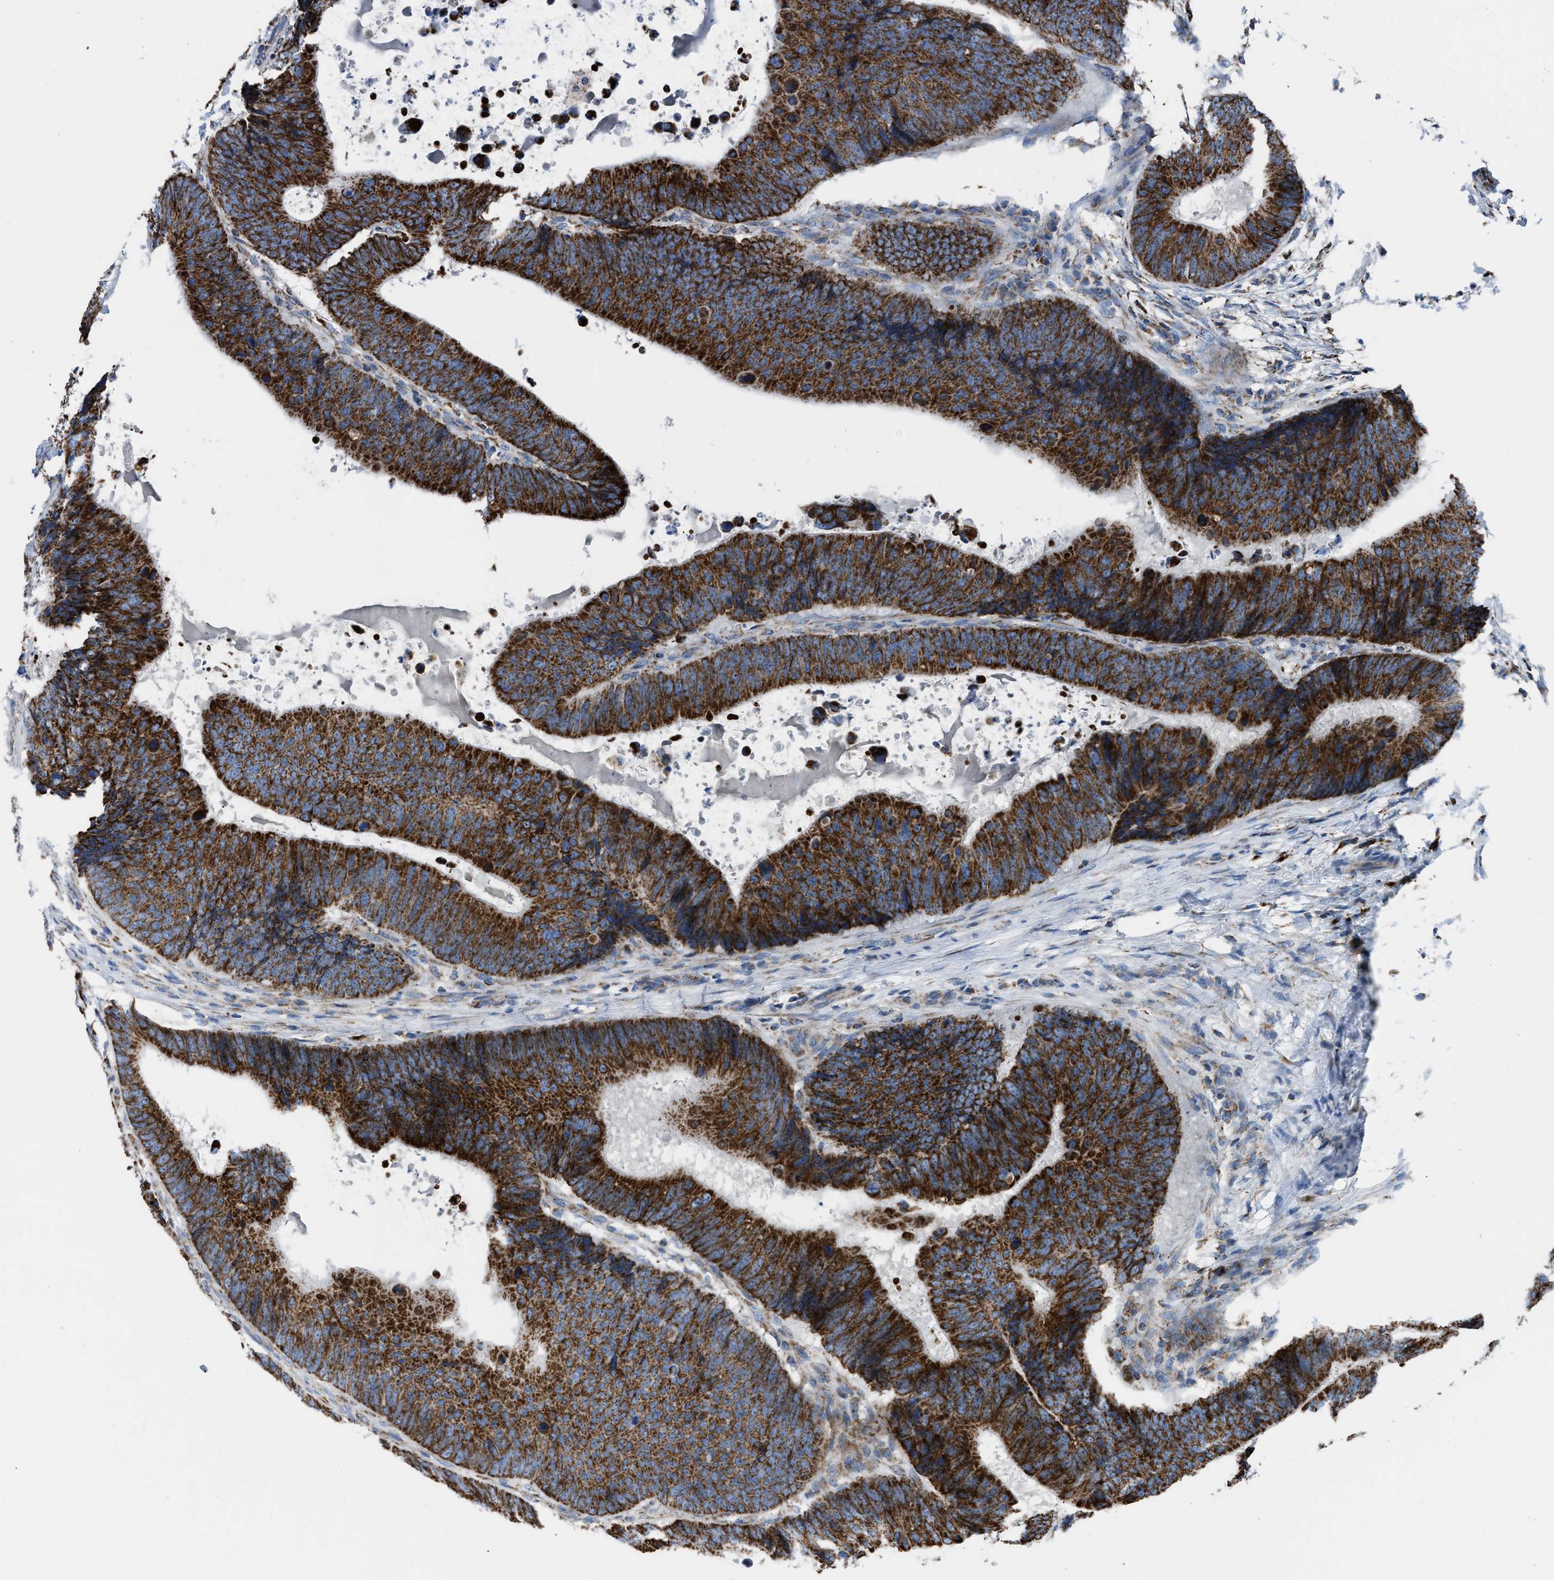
{"staining": {"intensity": "strong", "quantity": ">75%", "location": "cytoplasmic/membranous"}, "tissue": "colorectal cancer", "cell_type": "Tumor cells", "image_type": "cancer", "snomed": [{"axis": "morphology", "description": "Adenocarcinoma, NOS"}, {"axis": "topography", "description": "Colon"}], "caption": "Colorectal cancer (adenocarcinoma) stained with immunohistochemistry (IHC) exhibits strong cytoplasmic/membranous staining in about >75% of tumor cells. The protein is shown in brown color, while the nuclei are stained blue.", "gene": "ETFB", "patient": {"sex": "male", "age": 56}}